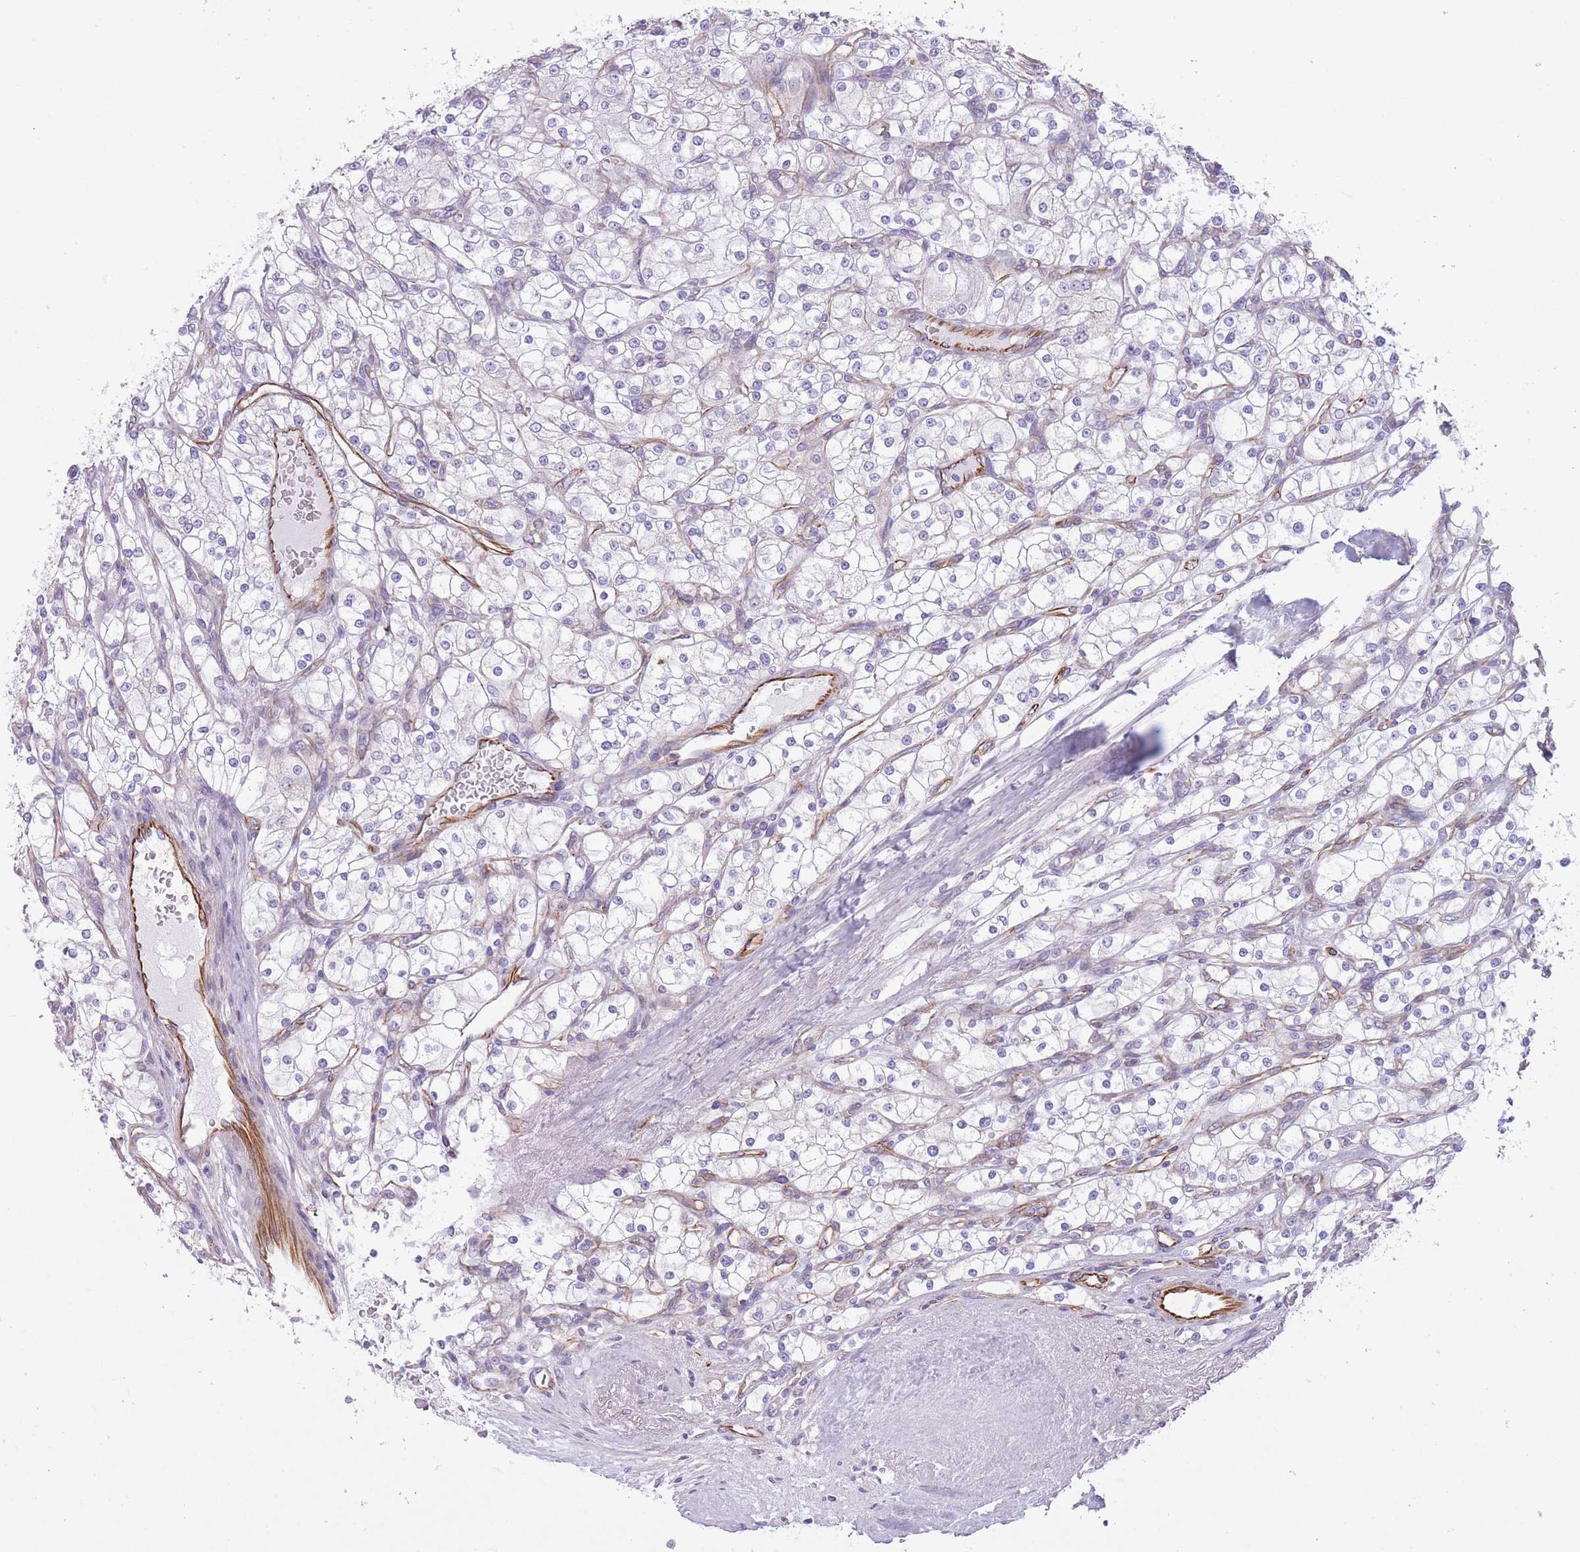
{"staining": {"intensity": "negative", "quantity": "none", "location": "none"}, "tissue": "renal cancer", "cell_type": "Tumor cells", "image_type": "cancer", "snomed": [{"axis": "morphology", "description": "Adenocarcinoma, NOS"}, {"axis": "topography", "description": "Kidney"}], "caption": "The photomicrograph shows no significant expression in tumor cells of renal cancer (adenocarcinoma).", "gene": "PTCD1", "patient": {"sex": "male", "age": 80}}